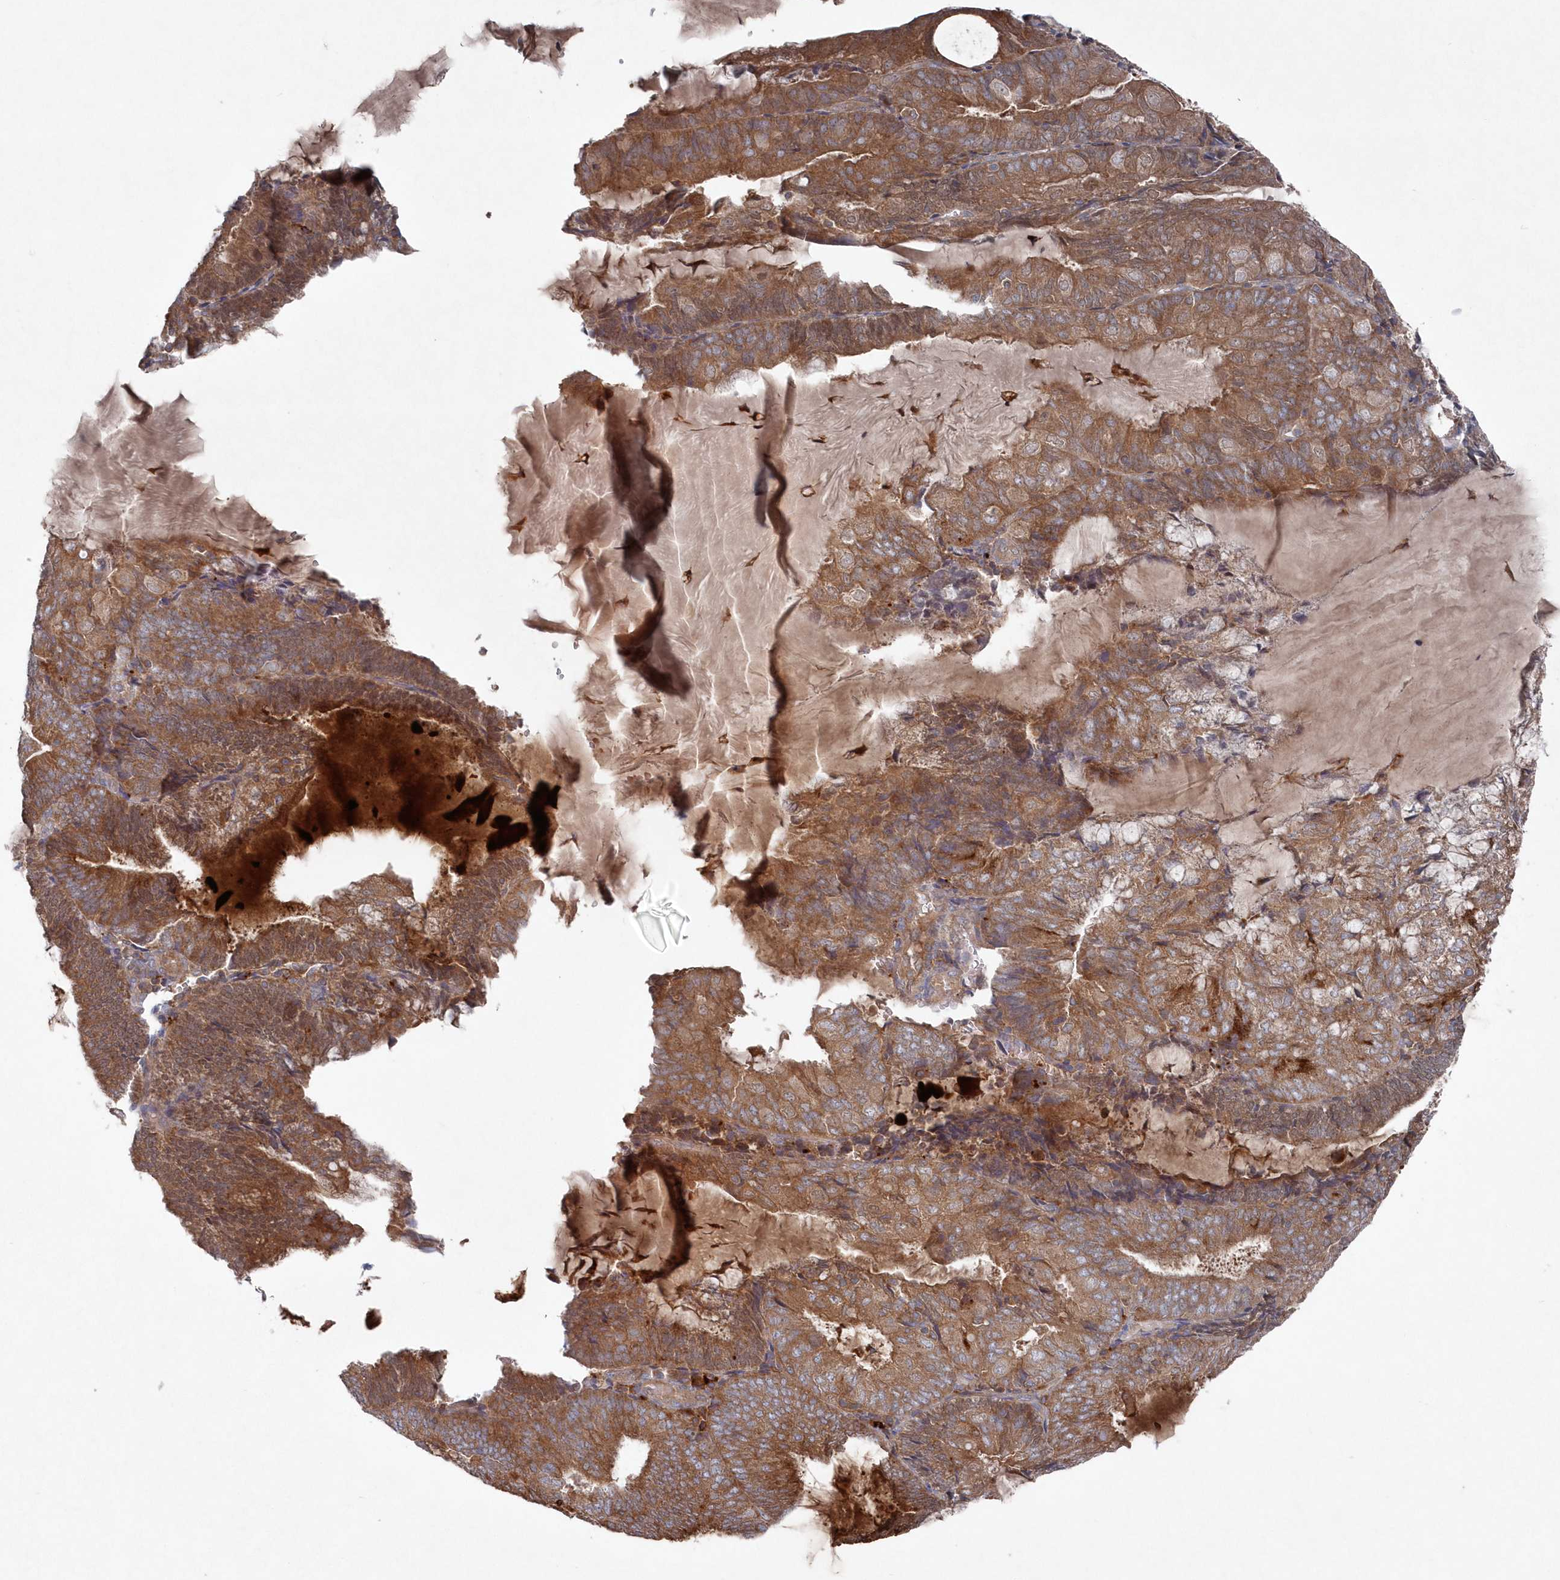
{"staining": {"intensity": "moderate", "quantity": ">75%", "location": "cytoplasmic/membranous"}, "tissue": "endometrial cancer", "cell_type": "Tumor cells", "image_type": "cancer", "snomed": [{"axis": "morphology", "description": "Adenocarcinoma, NOS"}, {"axis": "topography", "description": "Endometrium"}], "caption": "About >75% of tumor cells in adenocarcinoma (endometrial) show moderate cytoplasmic/membranous protein positivity as visualized by brown immunohistochemical staining.", "gene": "ASNSD1", "patient": {"sex": "female", "age": 81}}